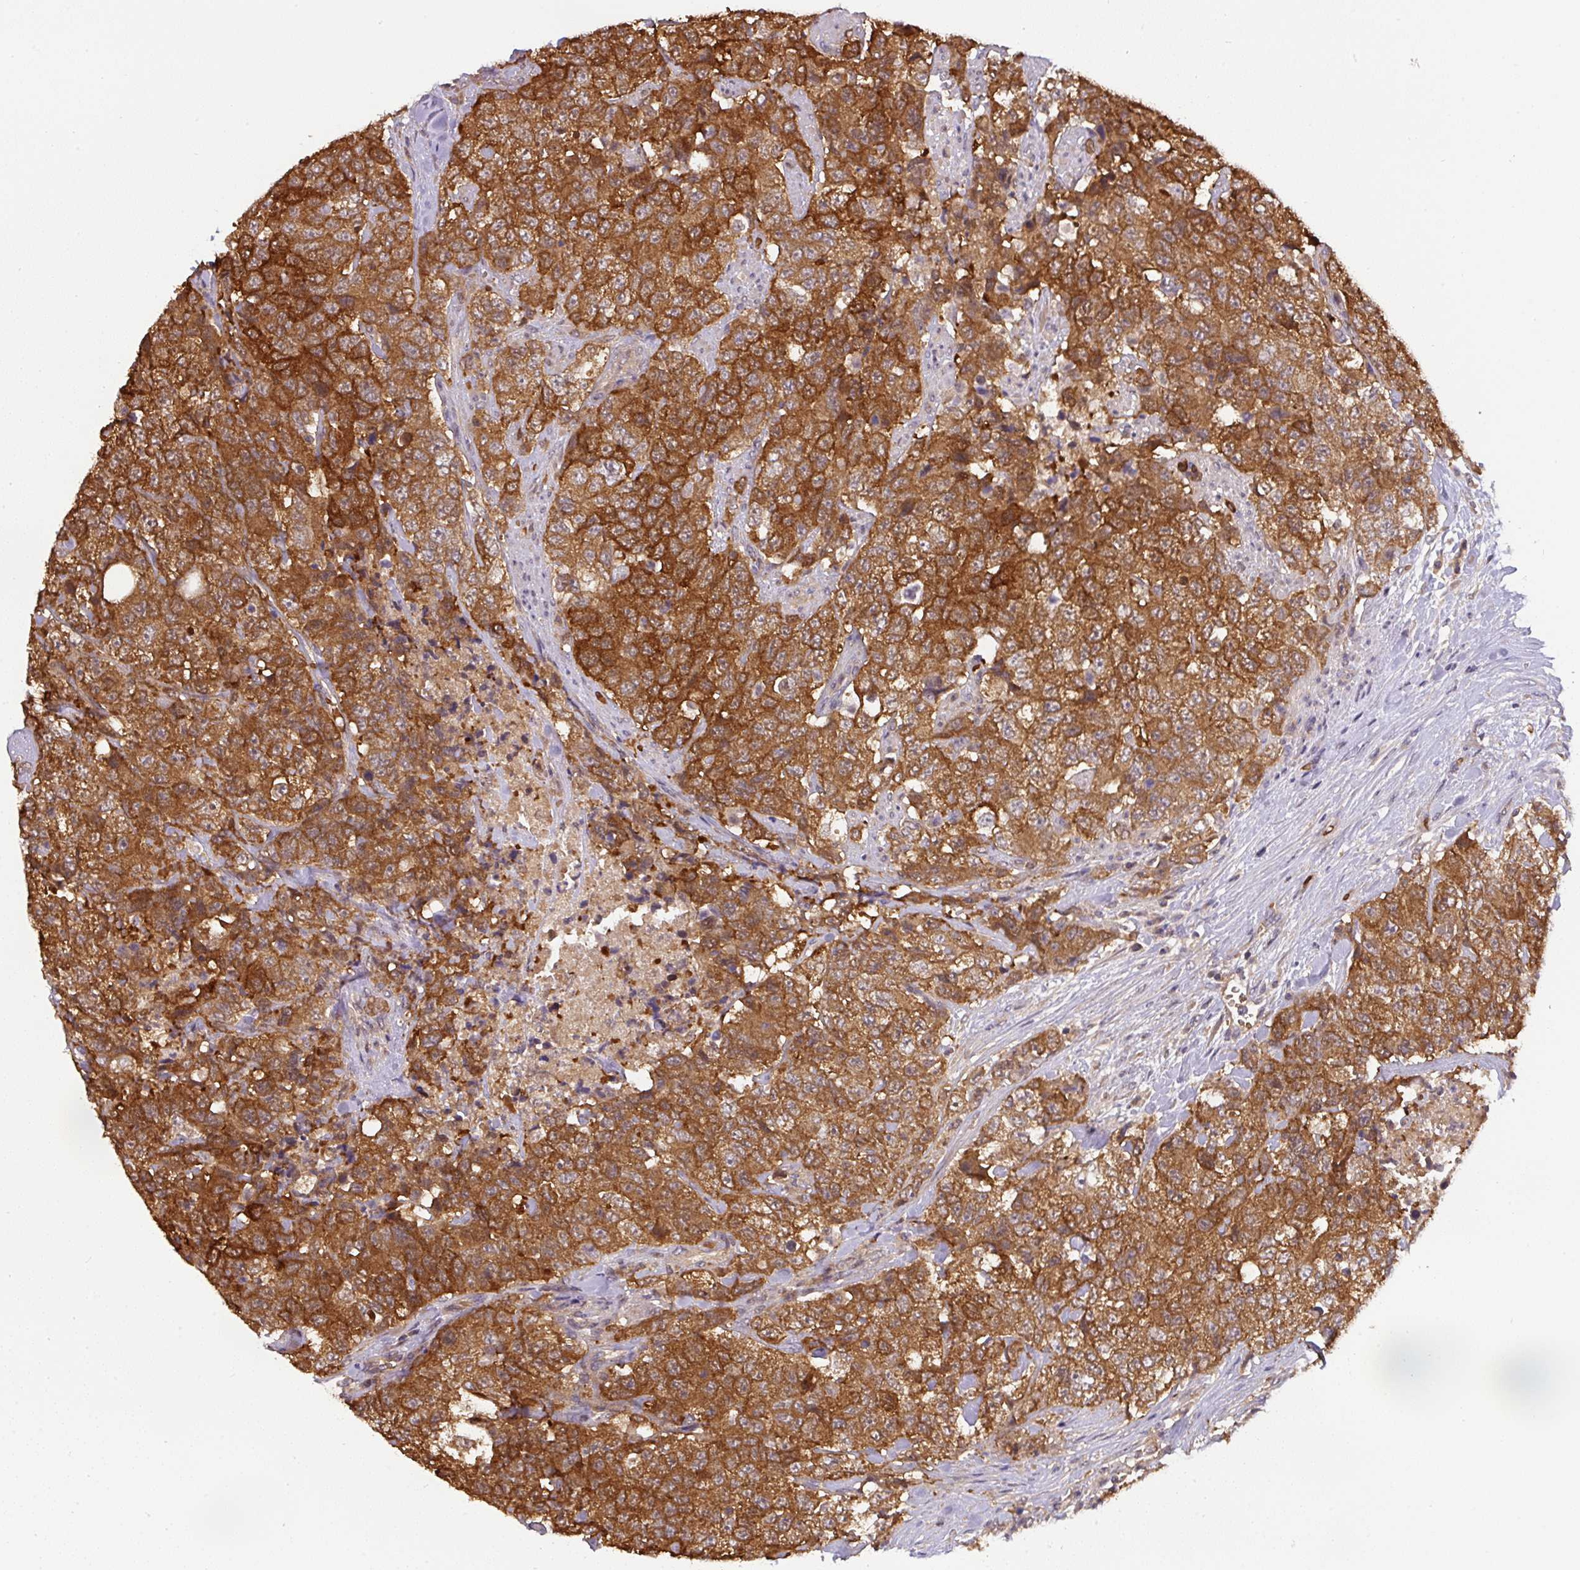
{"staining": {"intensity": "strong", "quantity": ">75%", "location": "cytoplasmic/membranous"}, "tissue": "urothelial cancer", "cell_type": "Tumor cells", "image_type": "cancer", "snomed": [{"axis": "morphology", "description": "Urothelial carcinoma, High grade"}, {"axis": "topography", "description": "Urinary bladder"}], "caption": "Tumor cells reveal high levels of strong cytoplasmic/membranous positivity in about >75% of cells in urothelial cancer.", "gene": "ST13", "patient": {"sex": "female", "age": 78}}